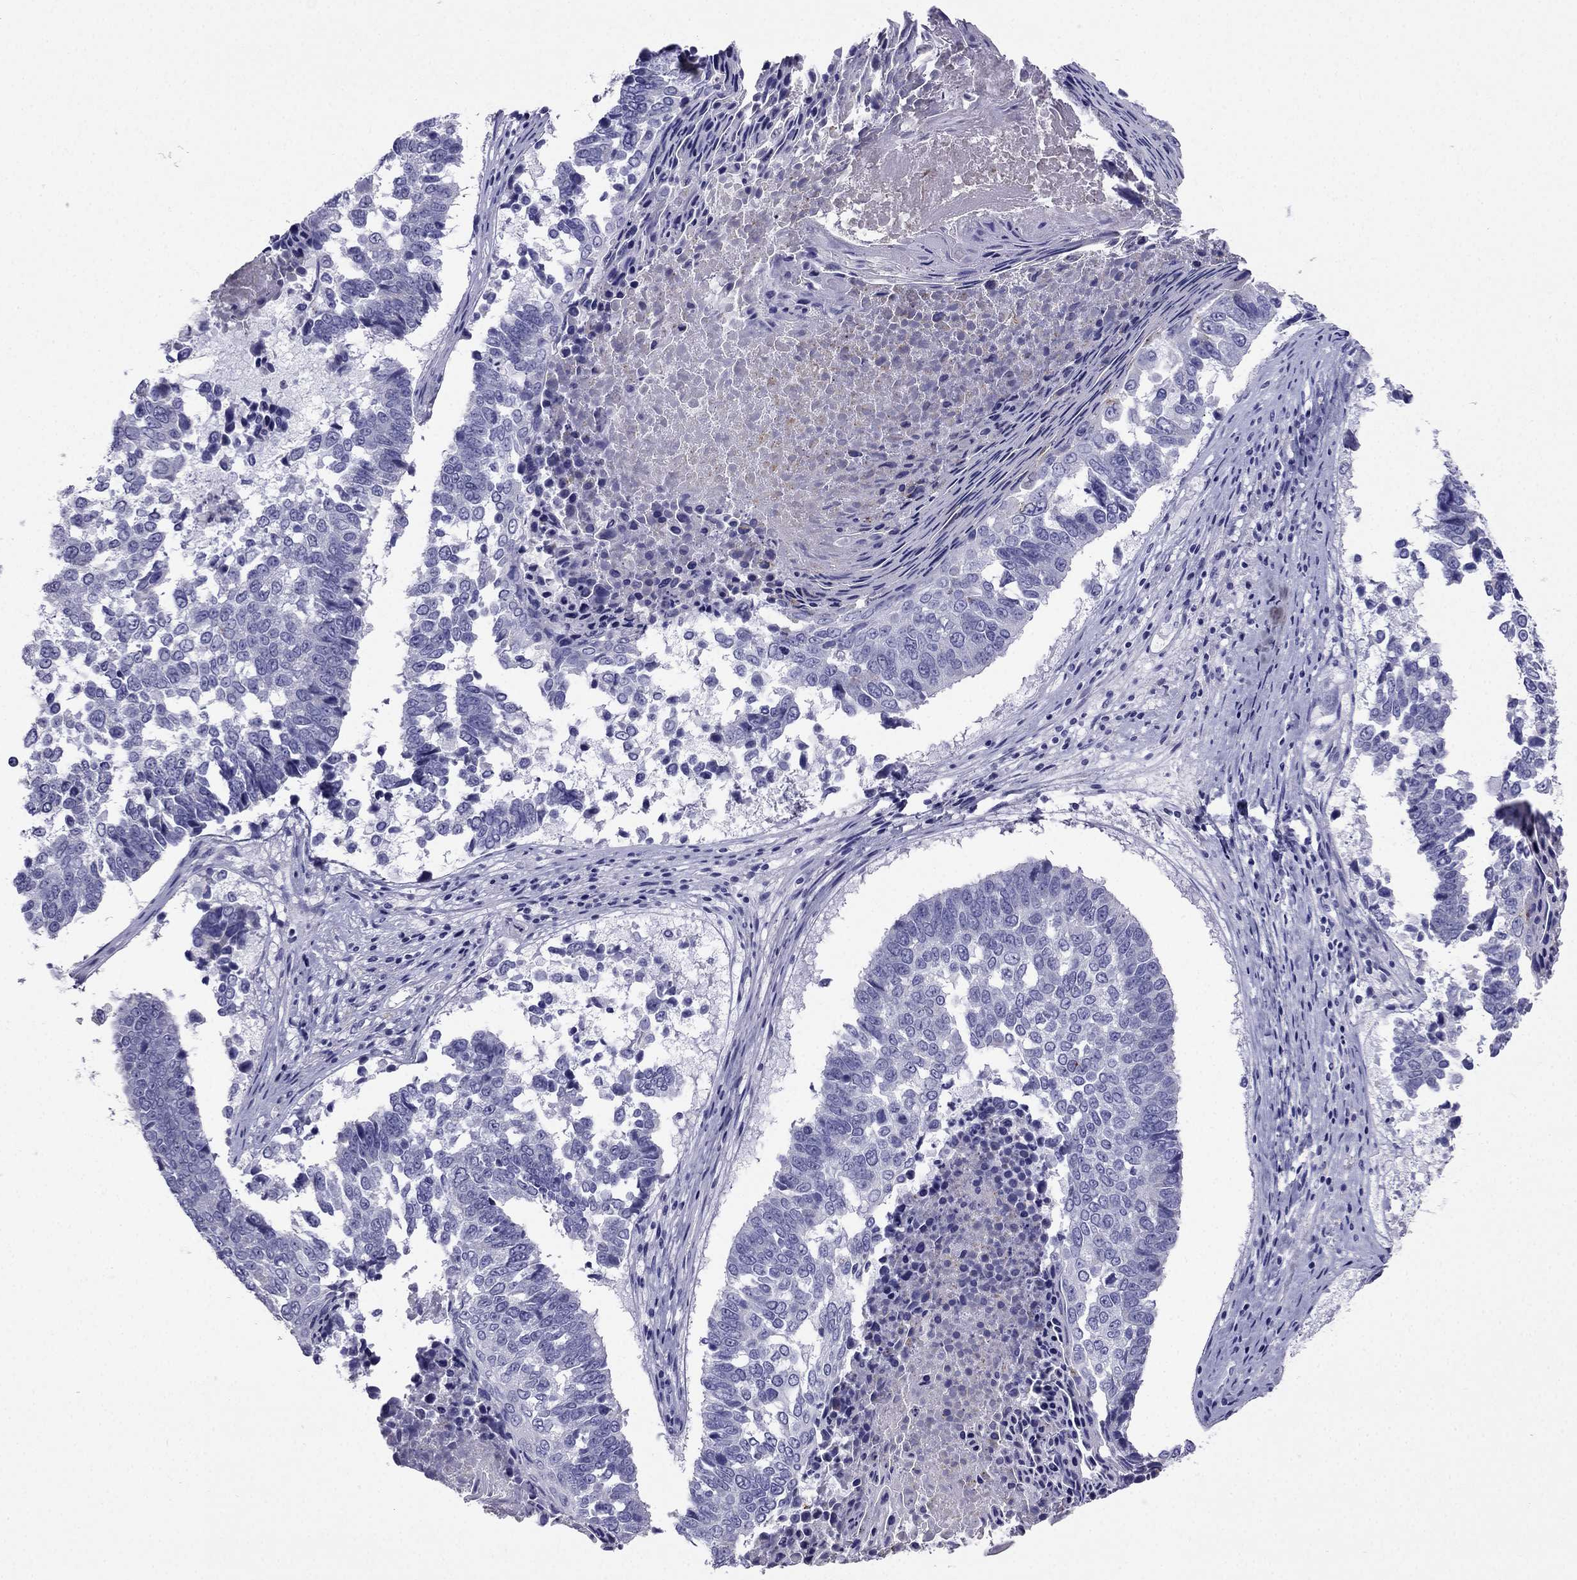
{"staining": {"intensity": "negative", "quantity": "none", "location": "none"}, "tissue": "lung cancer", "cell_type": "Tumor cells", "image_type": "cancer", "snomed": [{"axis": "morphology", "description": "Squamous cell carcinoma, NOS"}, {"axis": "topography", "description": "Lung"}], "caption": "The immunohistochemistry (IHC) photomicrograph has no significant expression in tumor cells of squamous cell carcinoma (lung) tissue.", "gene": "PTH", "patient": {"sex": "male", "age": 73}}